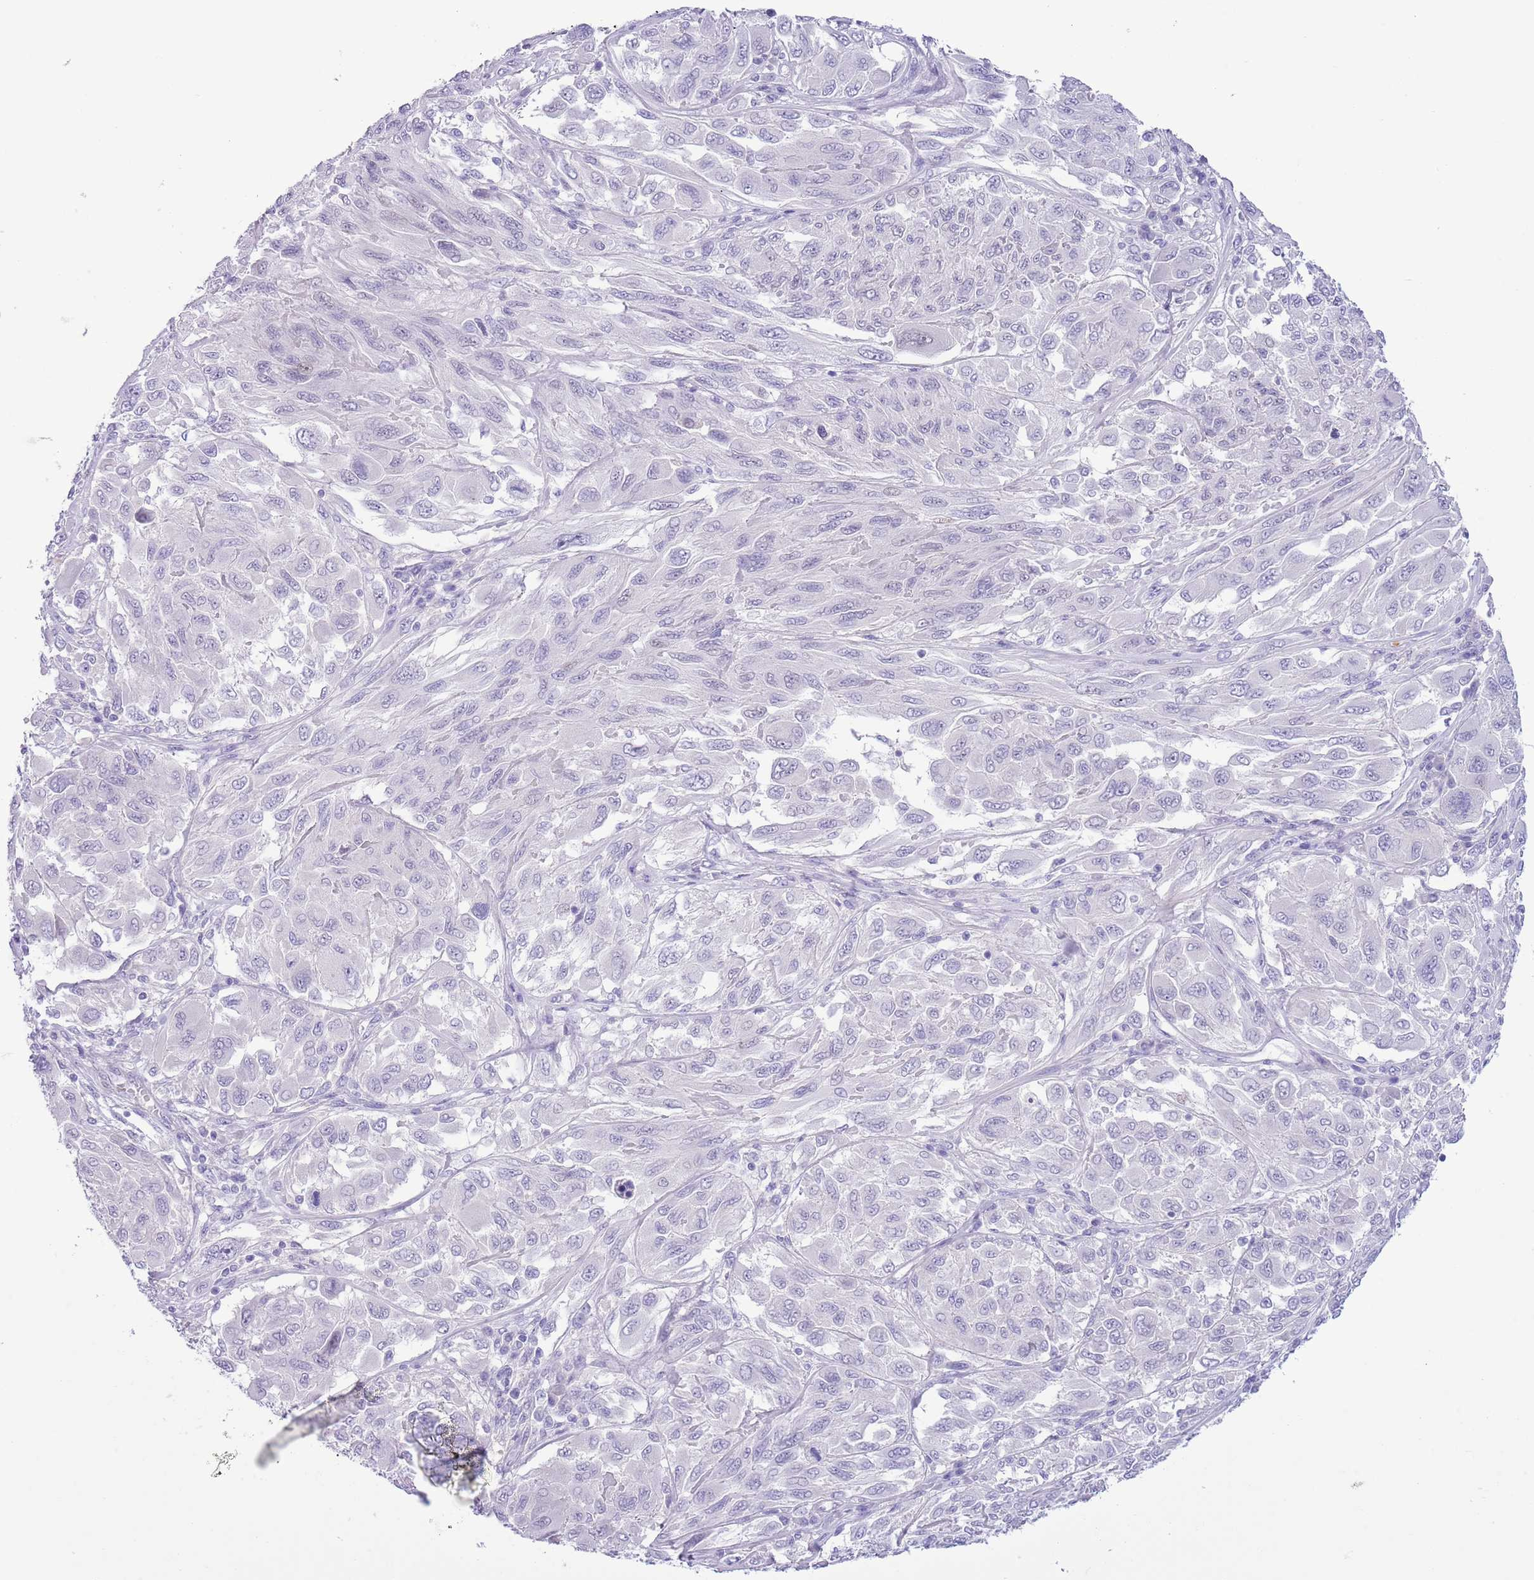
{"staining": {"intensity": "negative", "quantity": "none", "location": "none"}, "tissue": "melanoma", "cell_type": "Tumor cells", "image_type": "cancer", "snomed": [{"axis": "morphology", "description": "Malignant melanoma, NOS"}, {"axis": "topography", "description": "Skin"}], "caption": "IHC micrograph of neoplastic tissue: malignant melanoma stained with DAB demonstrates no significant protein staining in tumor cells.", "gene": "OR6M1", "patient": {"sex": "female", "age": 91}}